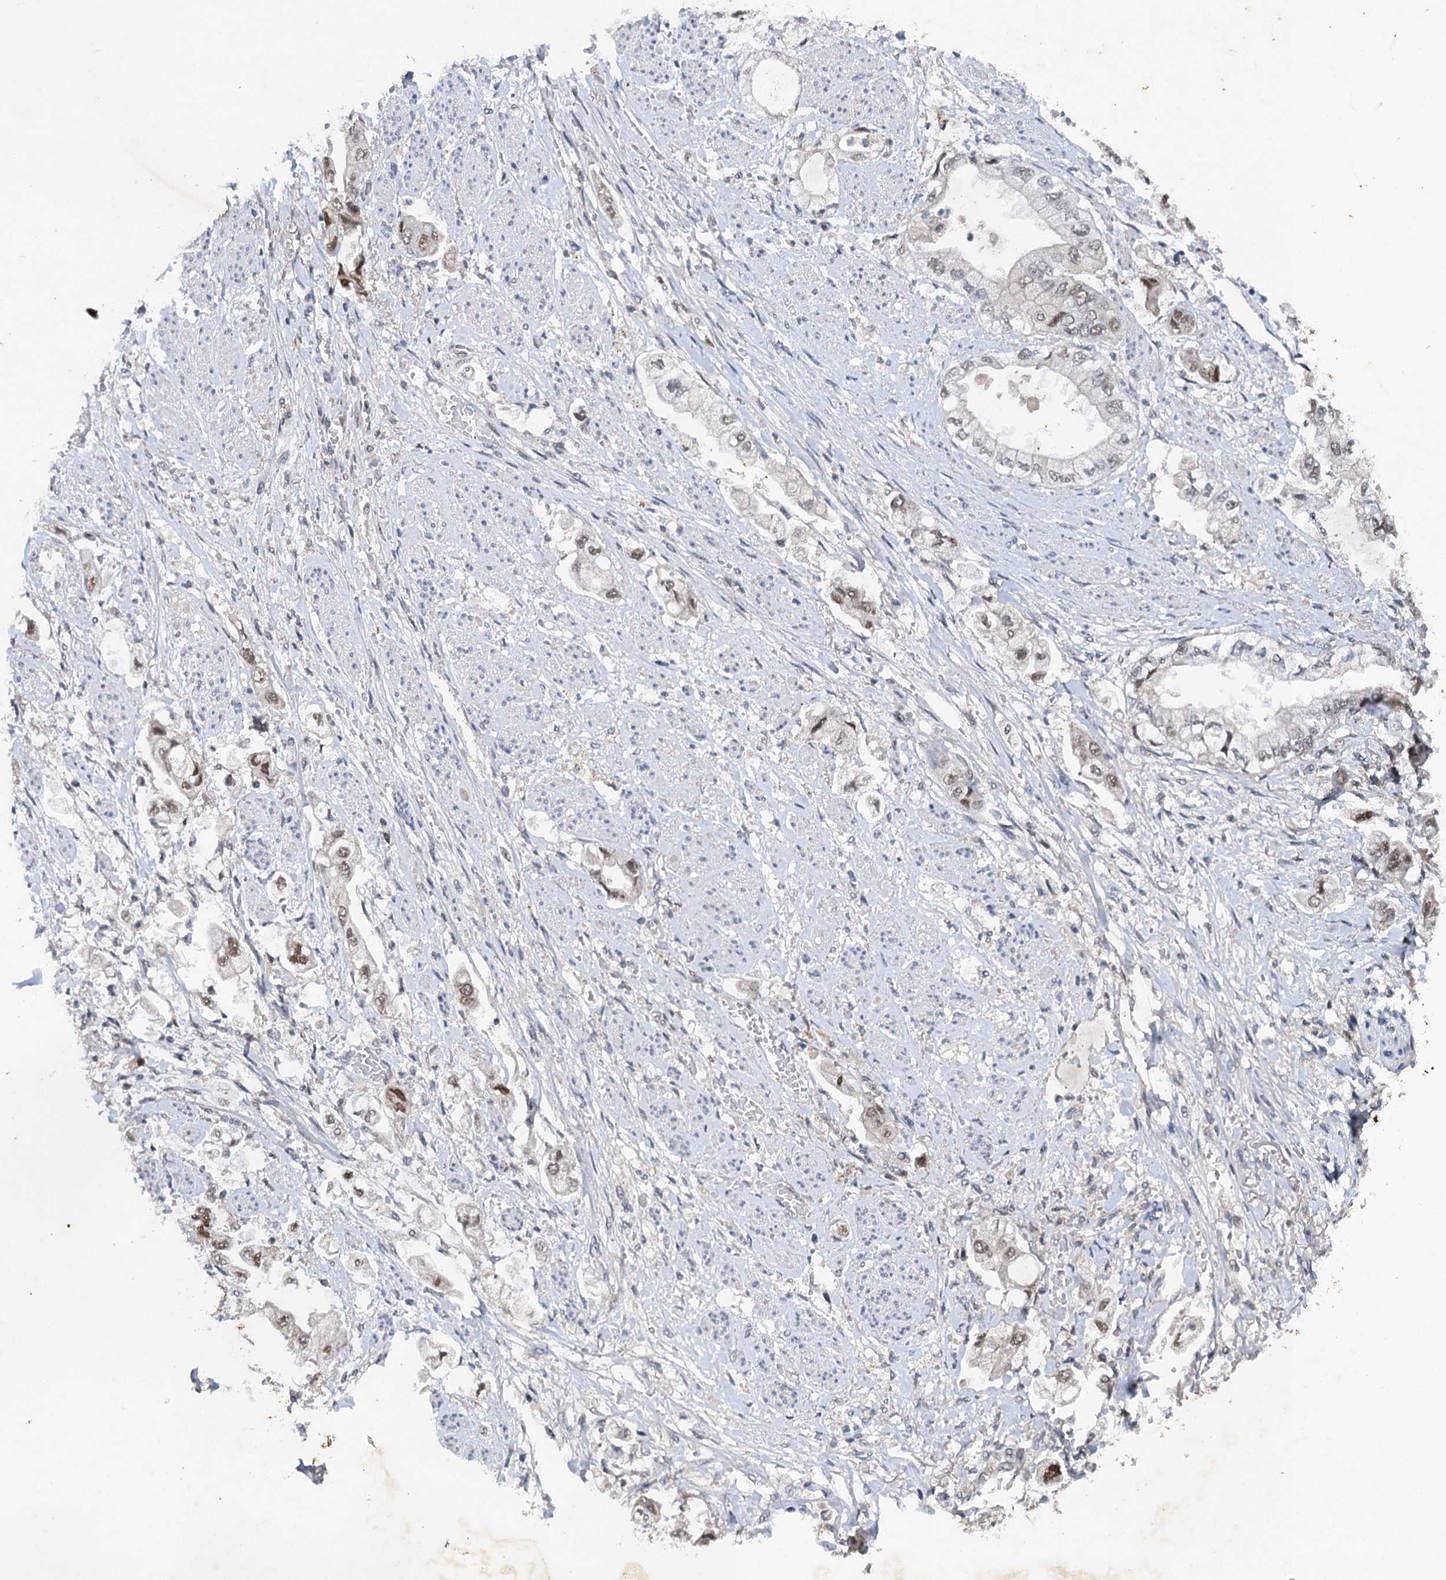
{"staining": {"intensity": "moderate", "quantity": "25%-75%", "location": "nuclear"}, "tissue": "stomach cancer", "cell_type": "Tumor cells", "image_type": "cancer", "snomed": [{"axis": "morphology", "description": "Adenocarcinoma, NOS"}, {"axis": "topography", "description": "Stomach"}], "caption": "Stomach adenocarcinoma stained for a protein exhibits moderate nuclear positivity in tumor cells.", "gene": "CSTF3", "patient": {"sex": "male", "age": 62}}